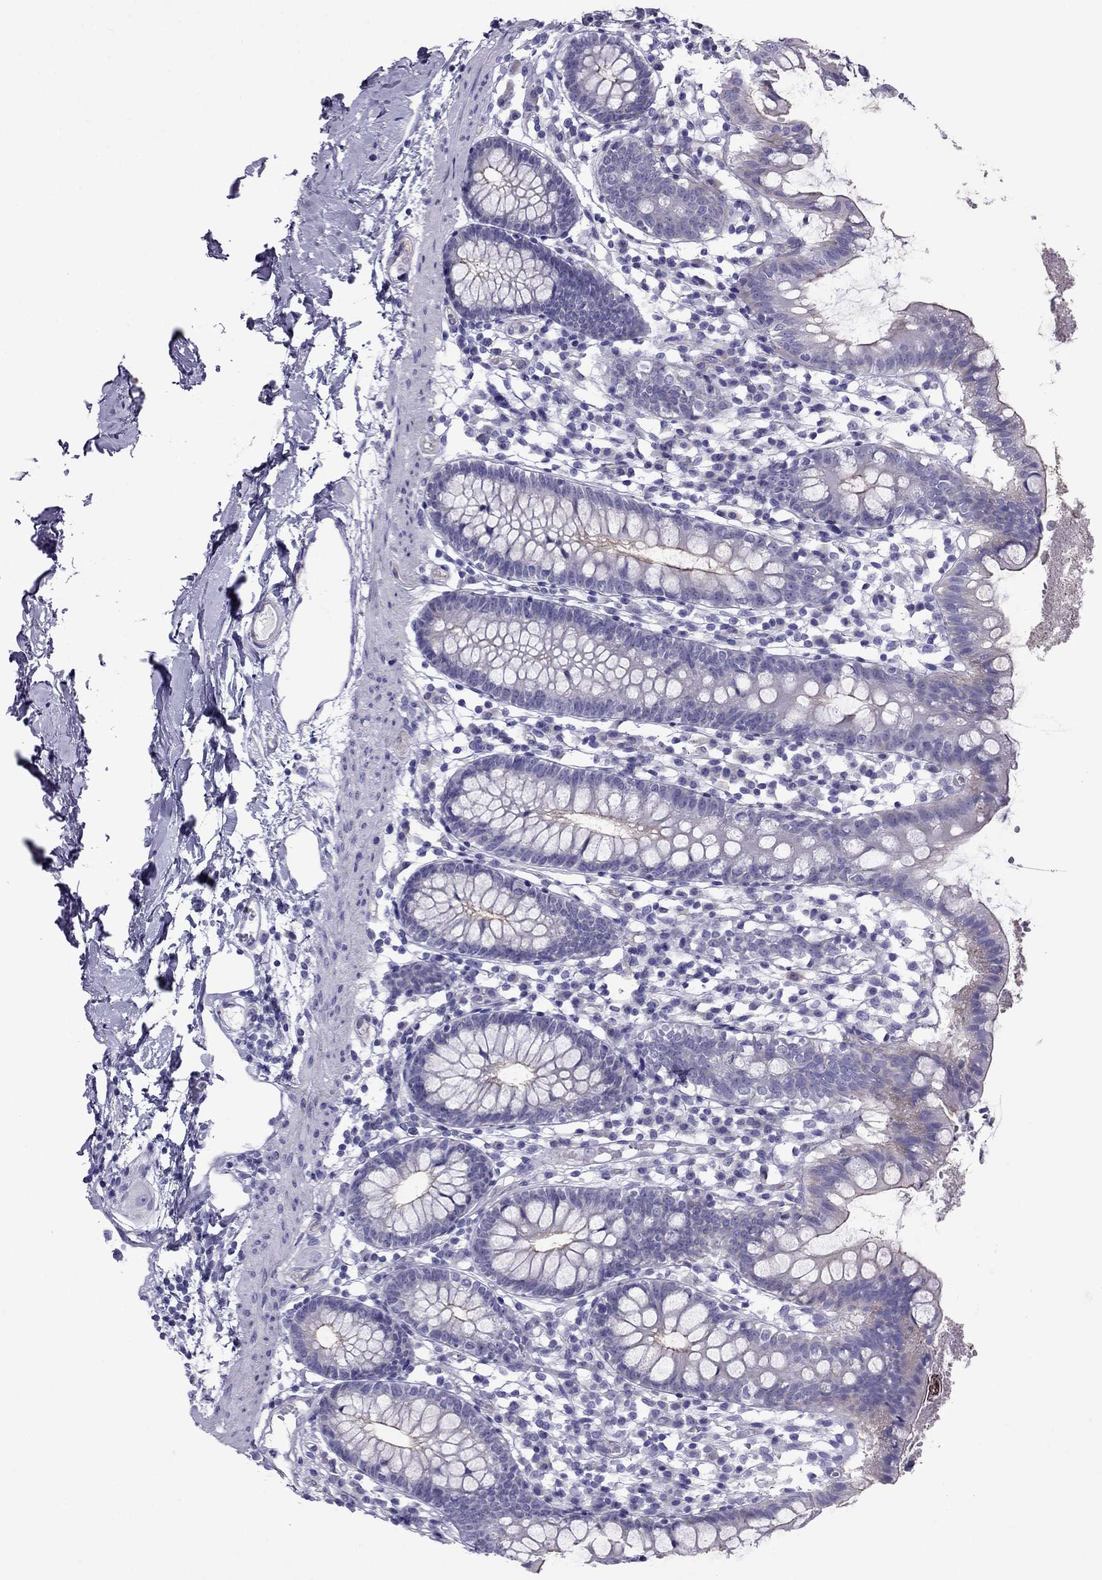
{"staining": {"intensity": "moderate", "quantity": "<25%", "location": "cytoplasmic/membranous"}, "tissue": "small intestine", "cell_type": "Glandular cells", "image_type": "normal", "snomed": [{"axis": "morphology", "description": "Normal tissue, NOS"}, {"axis": "topography", "description": "Small intestine"}], "caption": "DAB immunohistochemical staining of benign small intestine exhibits moderate cytoplasmic/membranous protein positivity in approximately <25% of glandular cells.", "gene": "MYL11", "patient": {"sex": "female", "age": 90}}